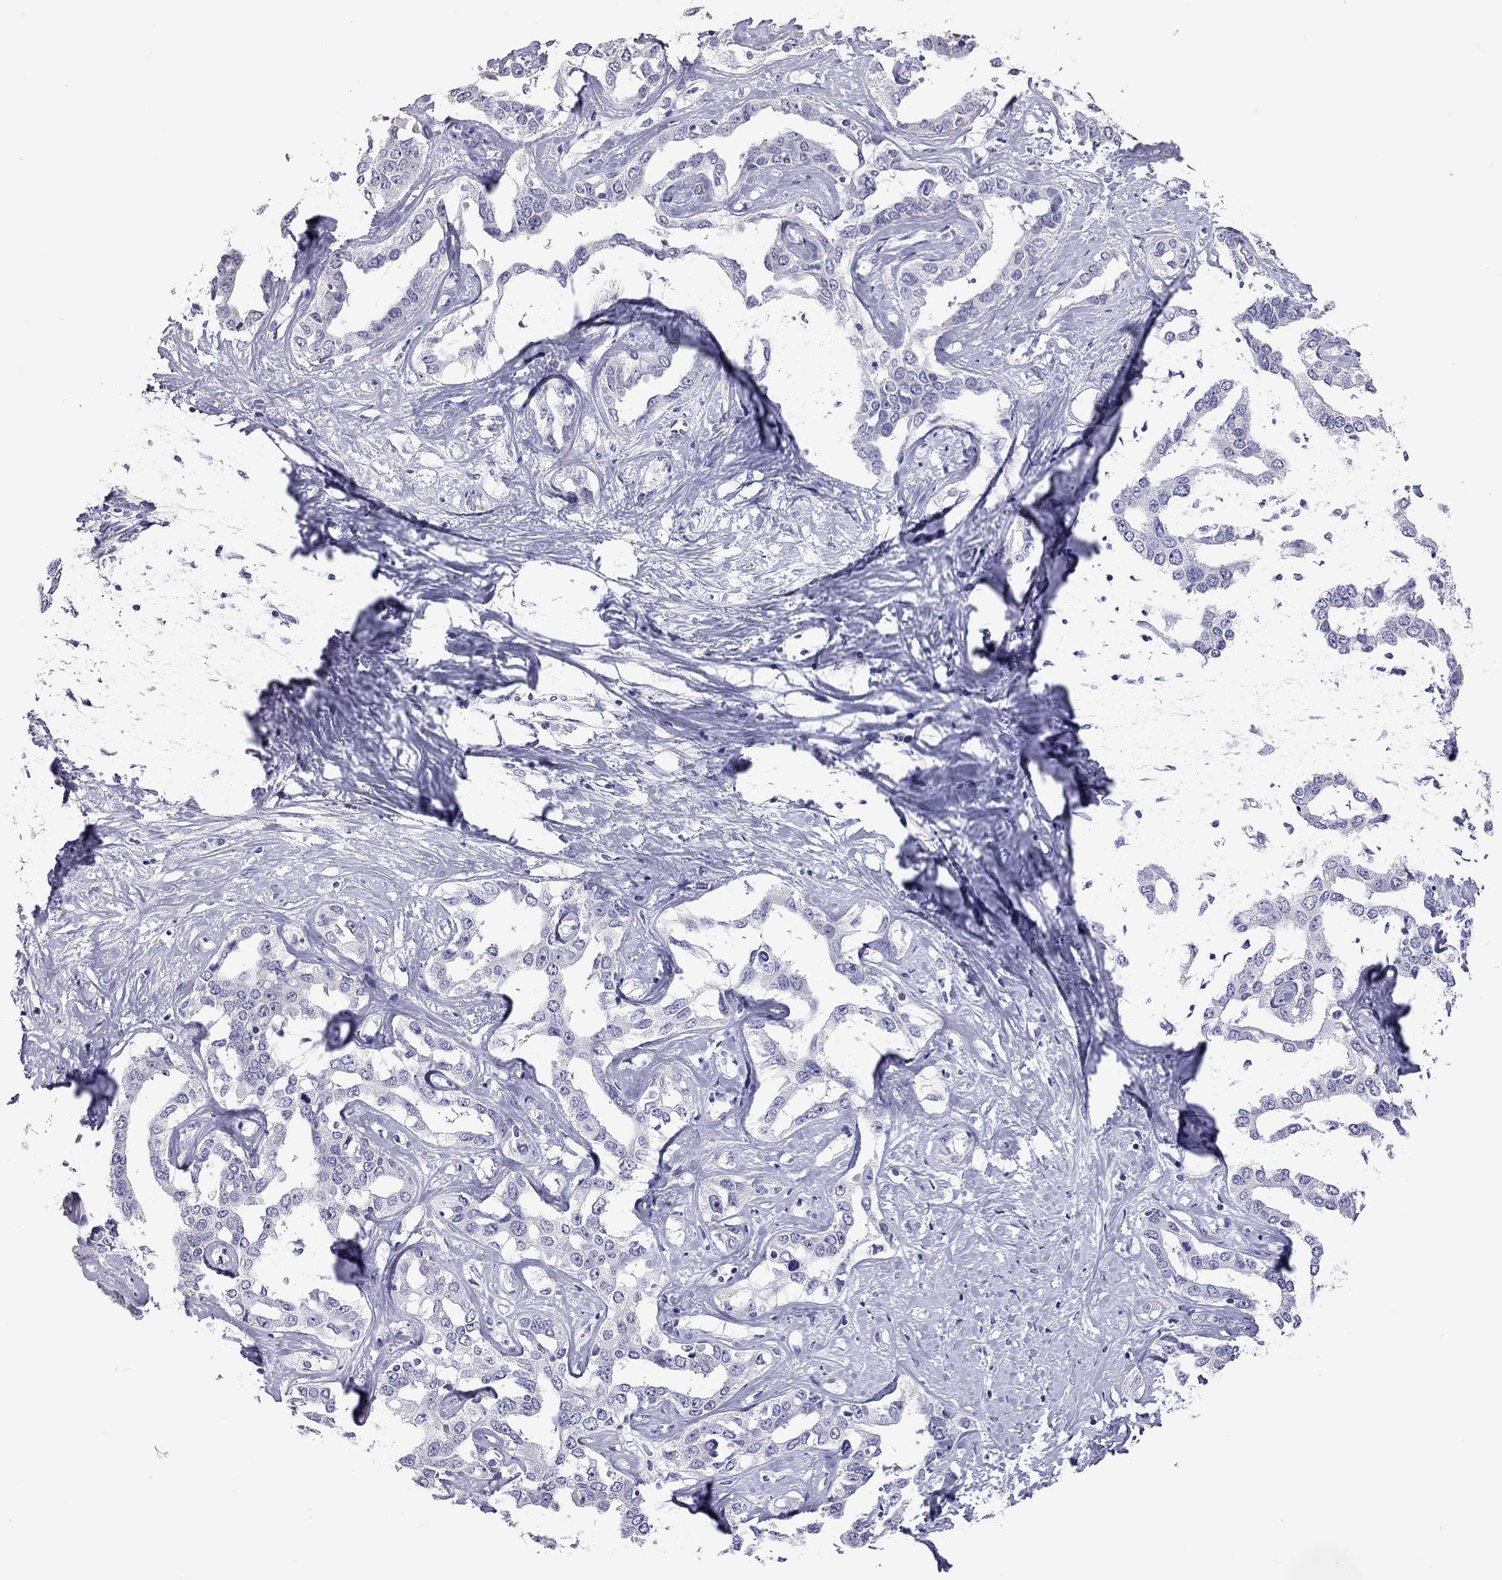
{"staining": {"intensity": "negative", "quantity": "none", "location": "none"}, "tissue": "liver cancer", "cell_type": "Tumor cells", "image_type": "cancer", "snomed": [{"axis": "morphology", "description": "Cholangiocarcinoma"}, {"axis": "topography", "description": "Liver"}], "caption": "Liver cholangiocarcinoma was stained to show a protein in brown. There is no significant positivity in tumor cells.", "gene": "PPP1R3A", "patient": {"sex": "male", "age": 59}}